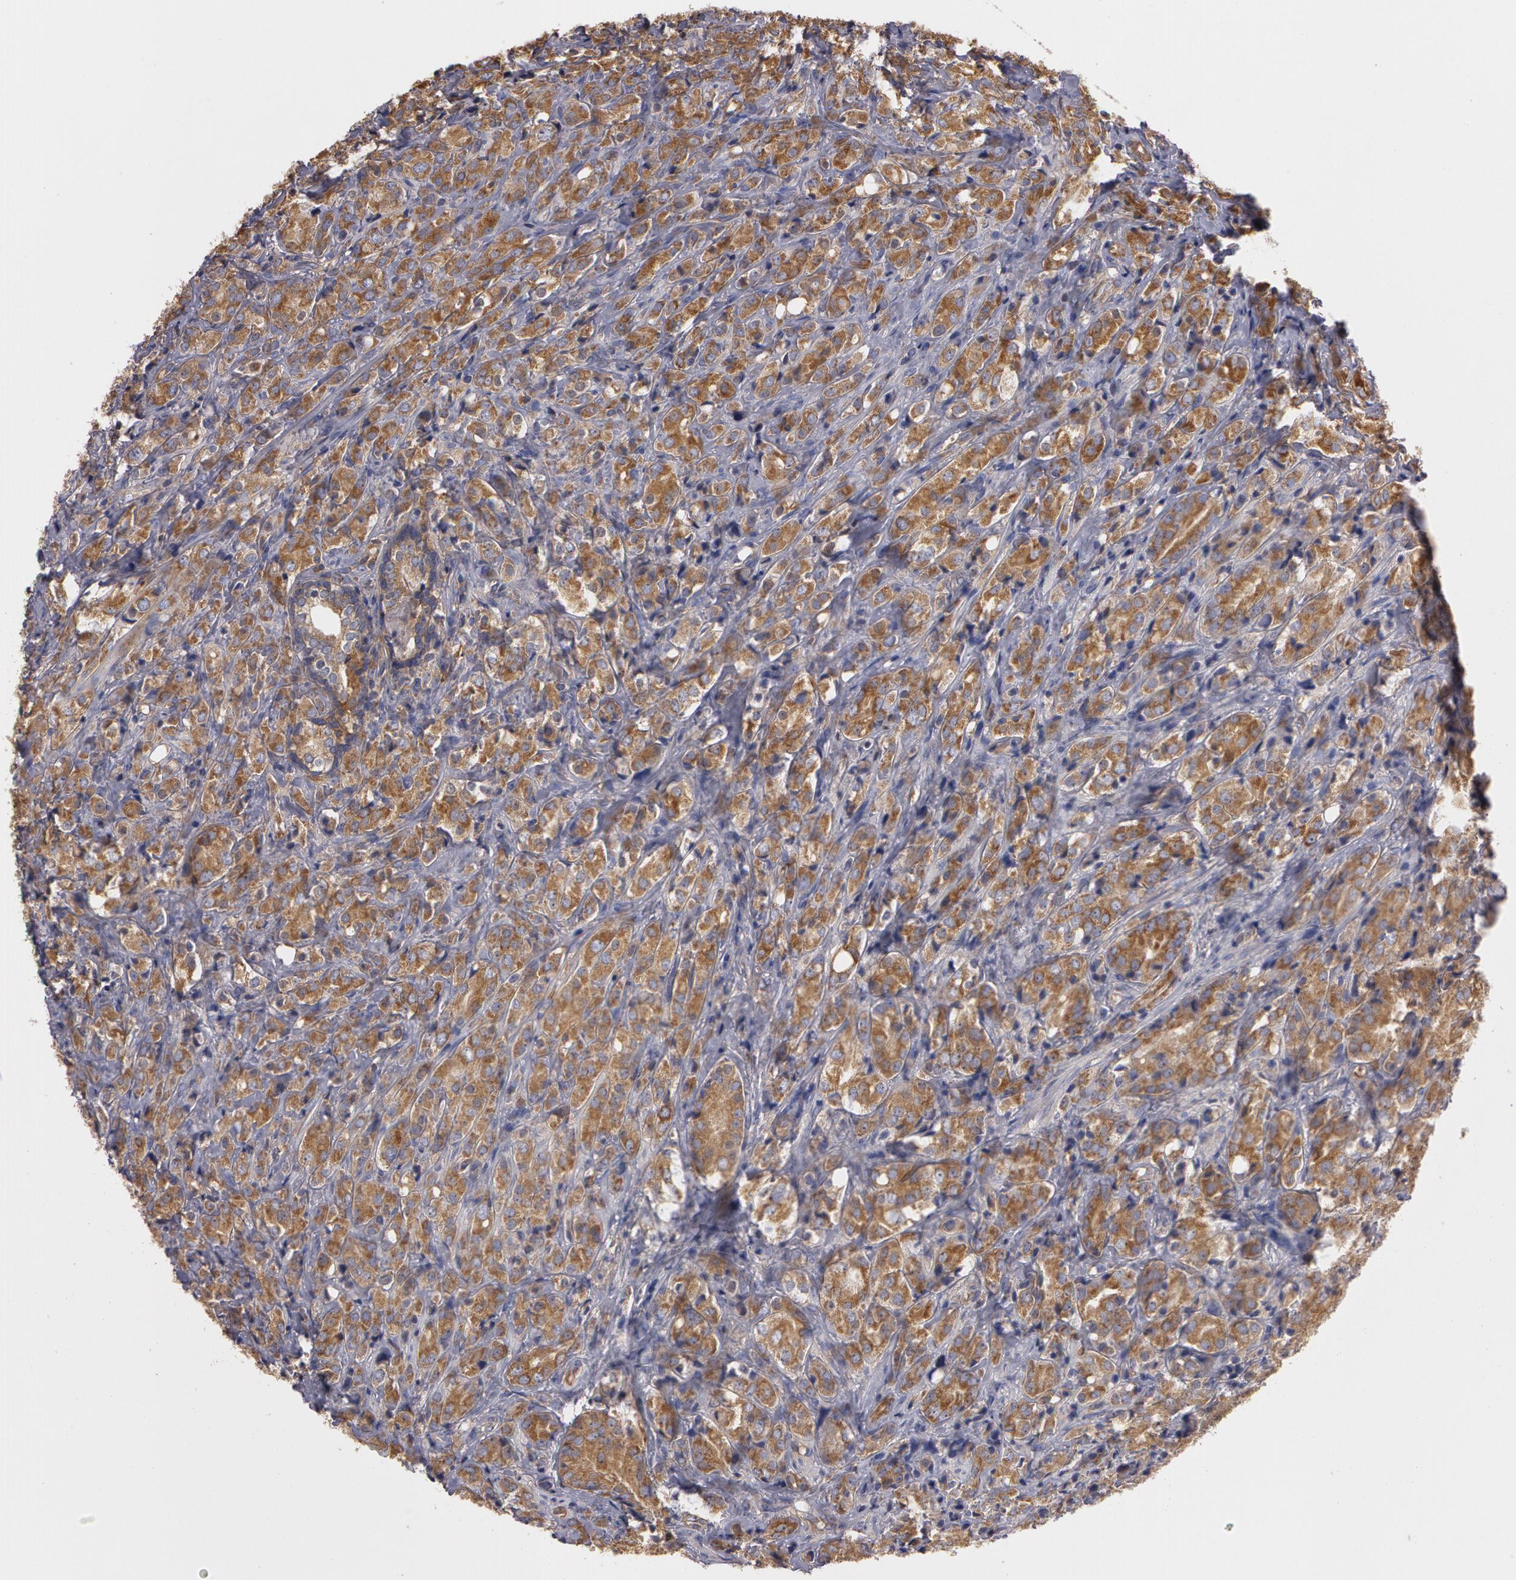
{"staining": {"intensity": "moderate", "quantity": ">75%", "location": "cytoplasmic/membranous"}, "tissue": "prostate cancer", "cell_type": "Tumor cells", "image_type": "cancer", "snomed": [{"axis": "morphology", "description": "Adenocarcinoma, High grade"}, {"axis": "topography", "description": "Prostate"}], "caption": "Protein expression analysis of human adenocarcinoma (high-grade) (prostate) reveals moderate cytoplasmic/membranous staining in approximately >75% of tumor cells.", "gene": "NEK9", "patient": {"sex": "male", "age": 68}}